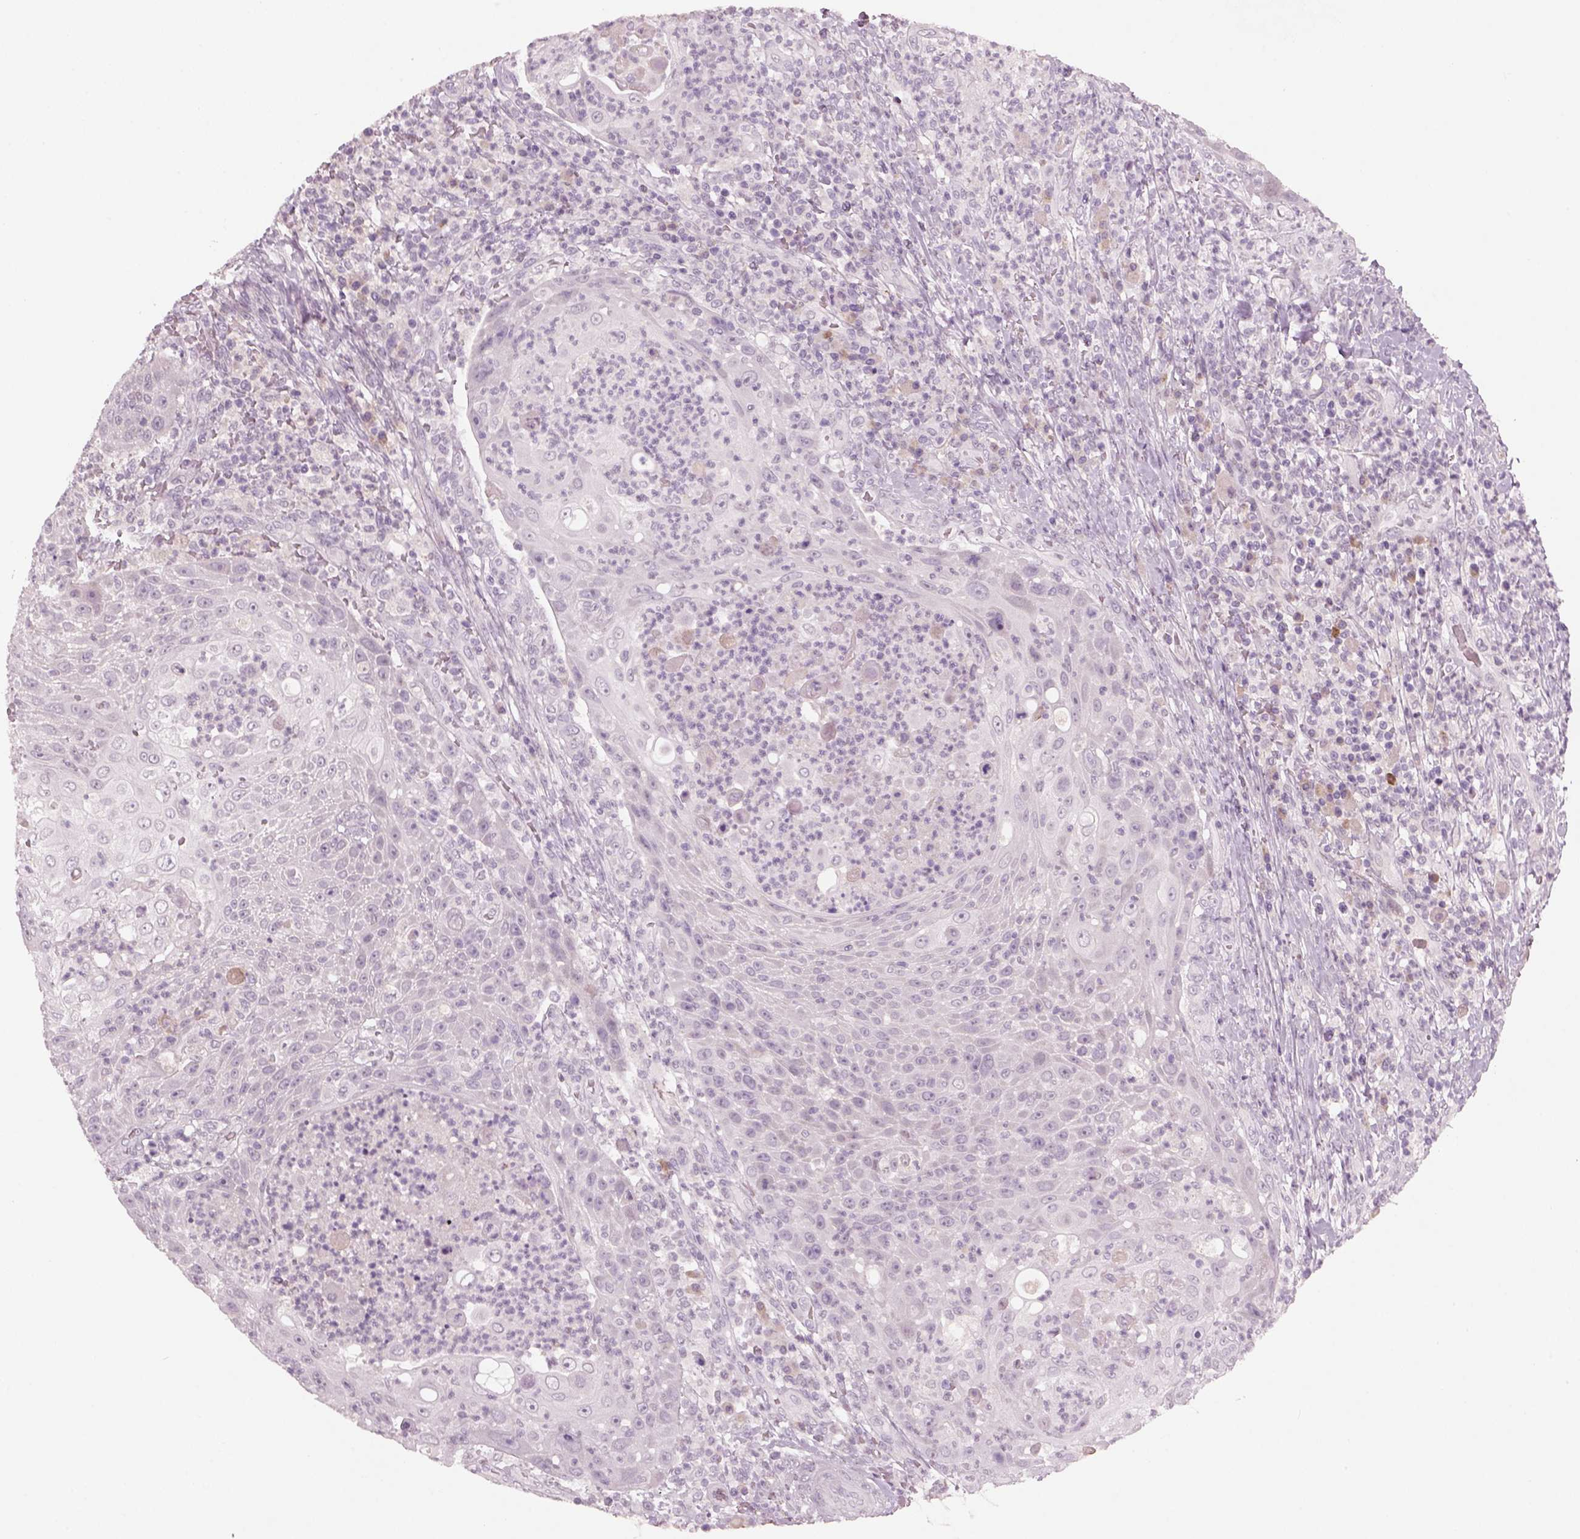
{"staining": {"intensity": "negative", "quantity": "none", "location": "none"}, "tissue": "head and neck cancer", "cell_type": "Tumor cells", "image_type": "cancer", "snomed": [{"axis": "morphology", "description": "Squamous cell carcinoma, NOS"}, {"axis": "topography", "description": "Head-Neck"}], "caption": "Immunohistochemistry (IHC) histopathology image of head and neck cancer stained for a protein (brown), which shows no positivity in tumor cells.", "gene": "PENK", "patient": {"sex": "male", "age": 69}}